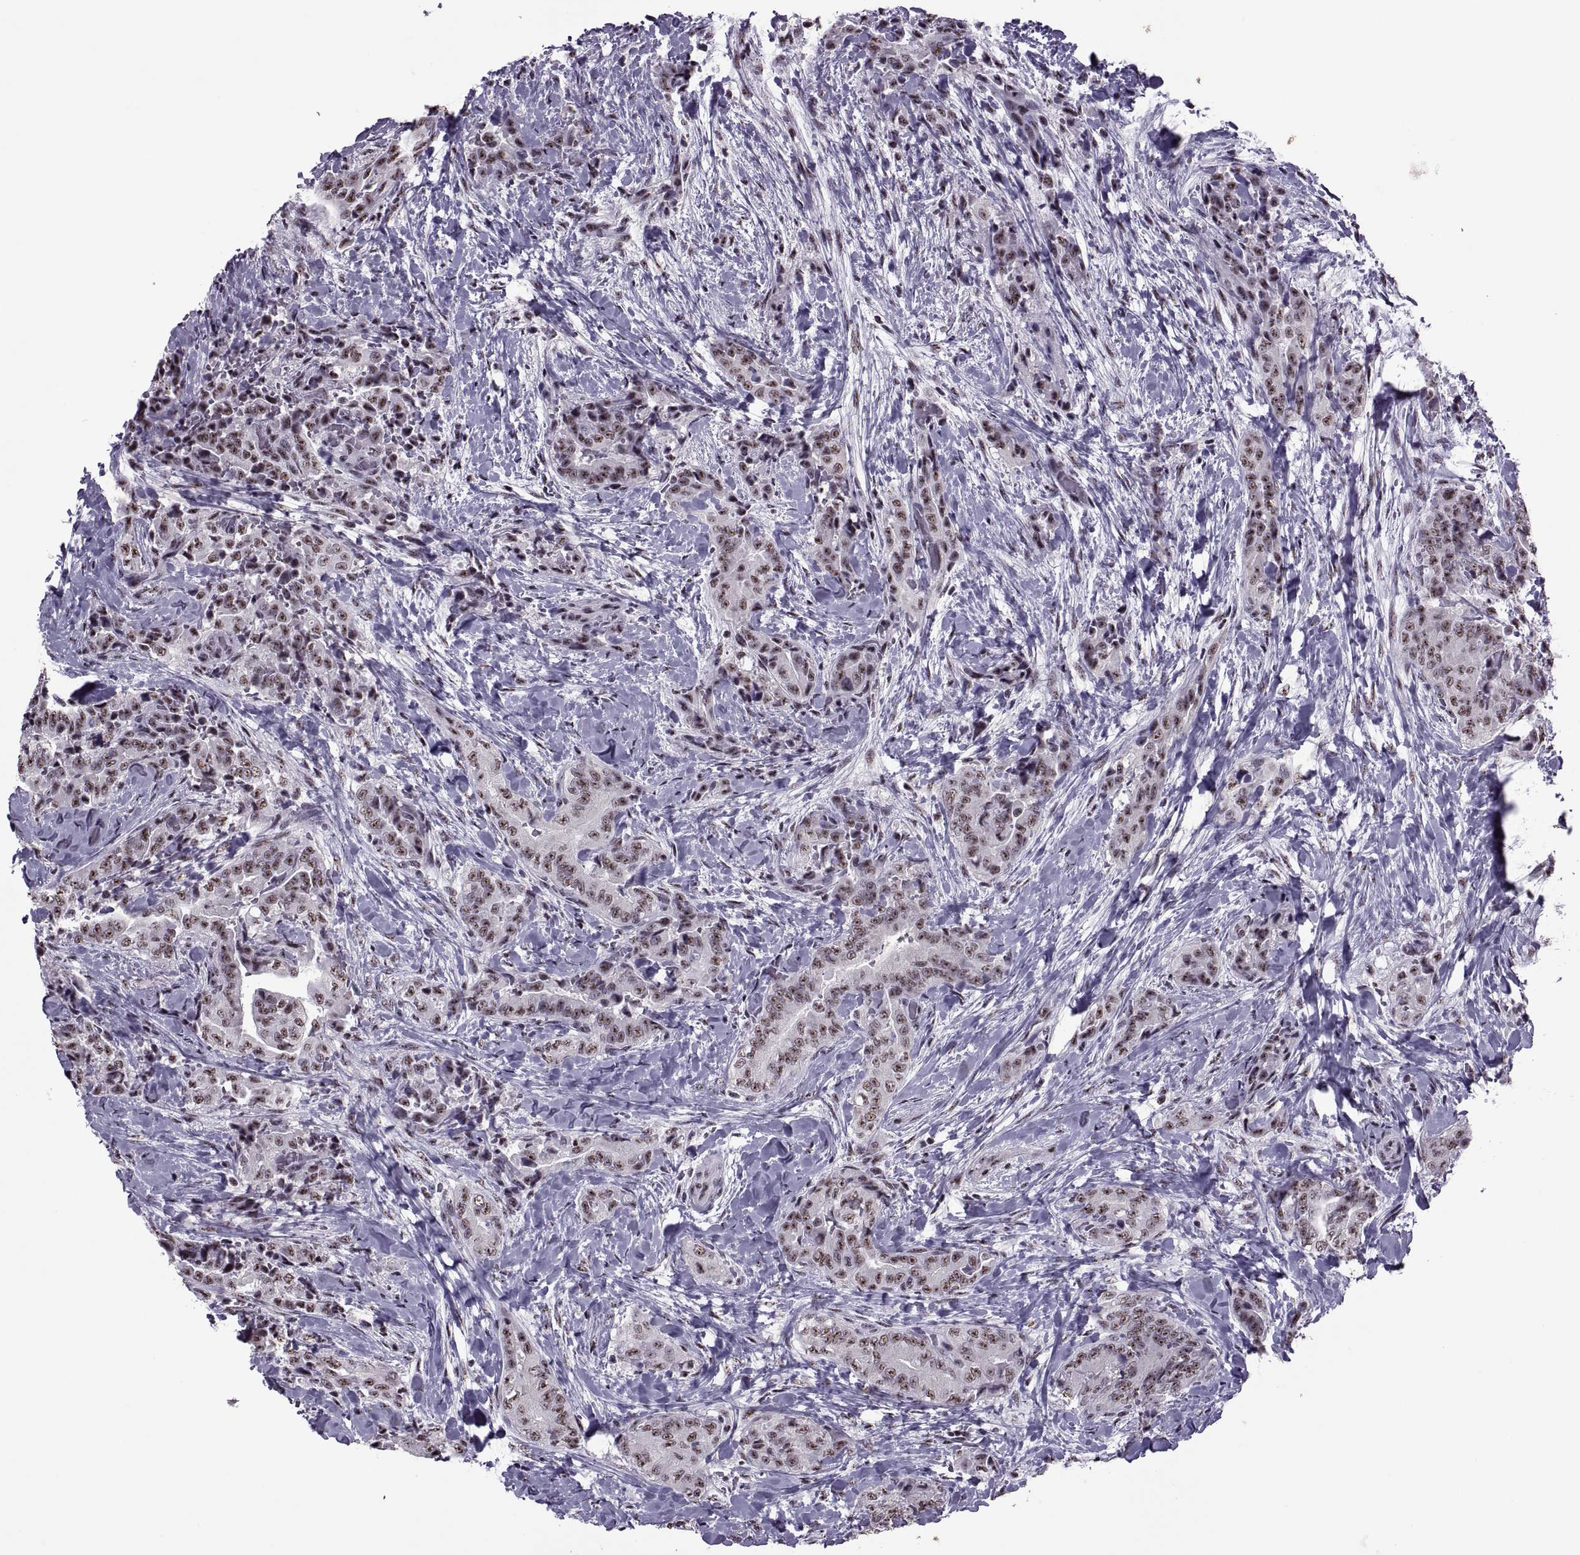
{"staining": {"intensity": "weak", "quantity": ">75%", "location": "nuclear"}, "tissue": "thyroid cancer", "cell_type": "Tumor cells", "image_type": "cancer", "snomed": [{"axis": "morphology", "description": "Papillary adenocarcinoma, NOS"}, {"axis": "topography", "description": "Thyroid gland"}], "caption": "Immunohistochemistry (IHC) of human papillary adenocarcinoma (thyroid) reveals low levels of weak nuclear expression in approximately >75% of tumor cells.", "gene": "MAGEA4", "patient": {"sex": "male", "age": 61}}